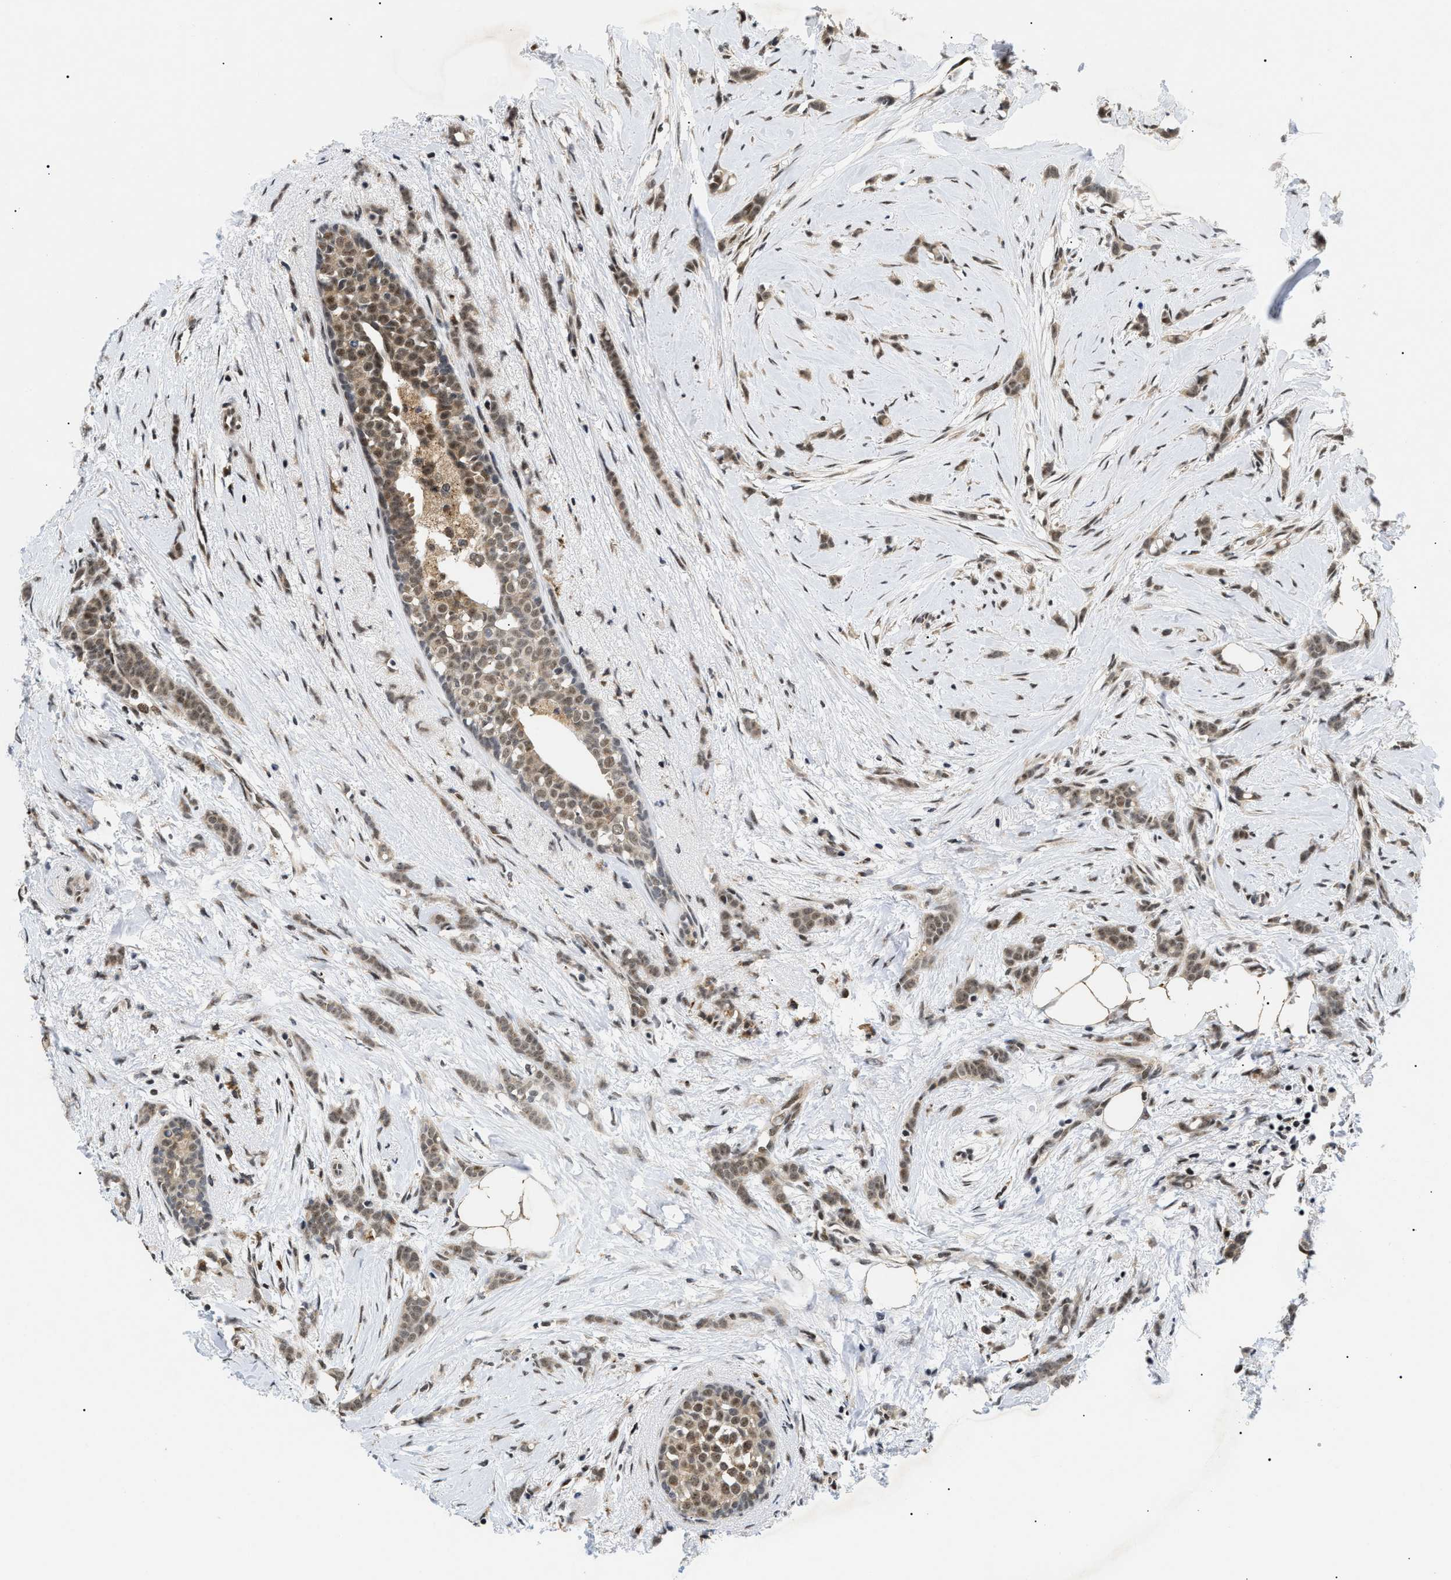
{"staining": {"intensity": "weak", "quantity": "25%-75%", "location": "cytoplasmic/membranous,nuclear"}, "tissue": "breast cancer", "cell_type": "Tumor cells", "image_type": "cancer", "snomed": [{"axis": "morphology", "description": "Lobular carcinoma, in situ"}, {"axis": "morphology", "description": "Lobular carcinoma"}, {"axis": "topography", "description": "Breast"}], "caption": "Immunohistochemistry image of lobular carcinoma in situ (breast) stained for a protein (brown), which demonstrates low levels of weak cytoplasmic/membranous and nuclear expression in about 25%-75% of tumor cells.", "gene": "ZBTB11", "patient": {"sex": "female", "age": 41}}